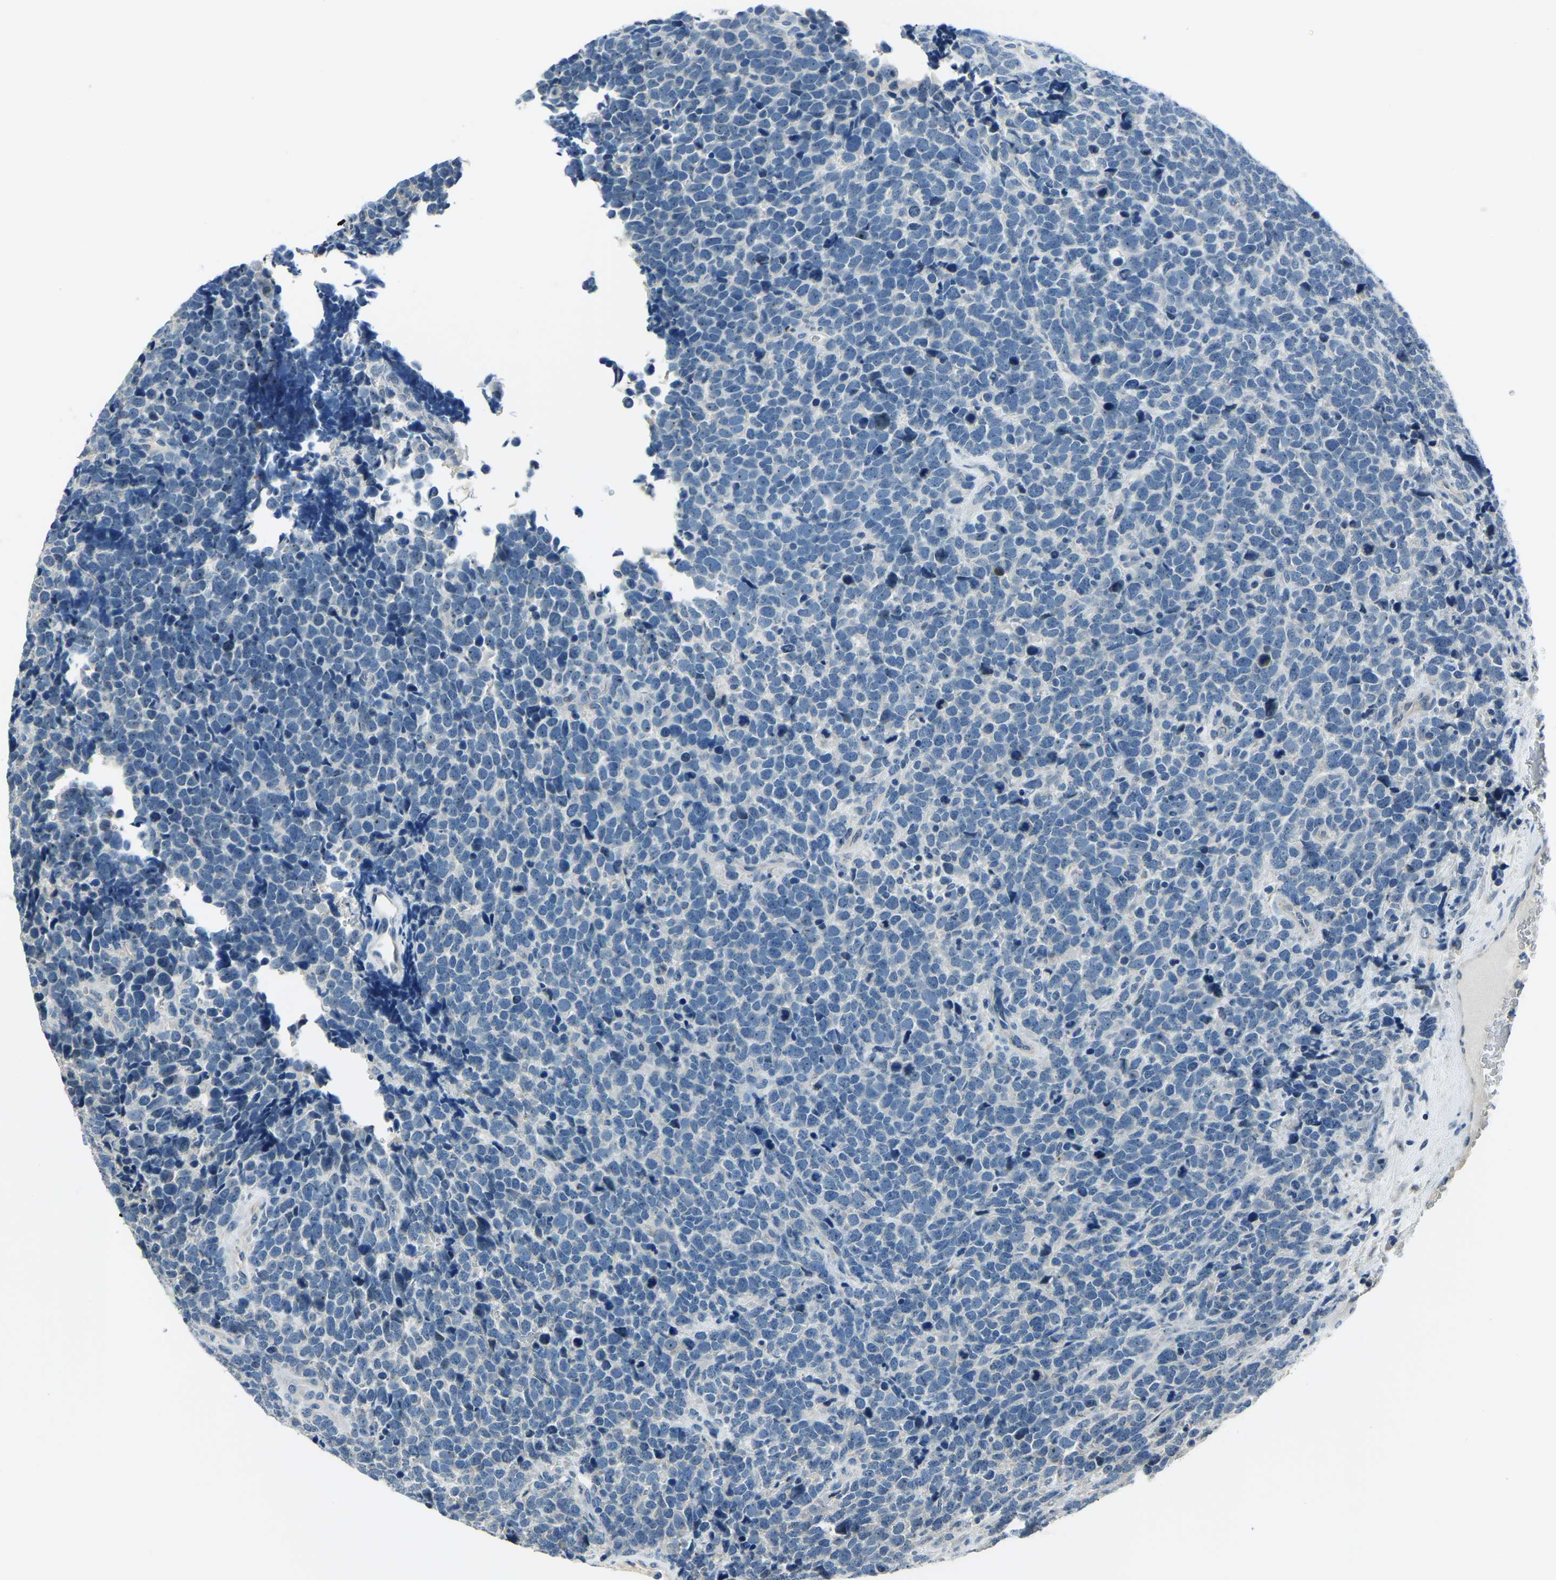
{"staining": {"intensity": "negative", "quantity": "none", "location": "none"}, "tissue": "urothelial cancer", "cell_type": "Tumor cells", "image_type": "cancer", "snomed": [{"axis": "morphology", "description": "Urothelial carcinoma, High grade"}, {"axis": "topography", "description": "Urinary bladder"}], "caption": "The photomicrograph demonstrates no staining of tumor cells in urothelial cancer. (IHC, brightfield microscopy, high magnification).", "gene": "RRP1", "patient": {"sex": "female", "age": 82}}